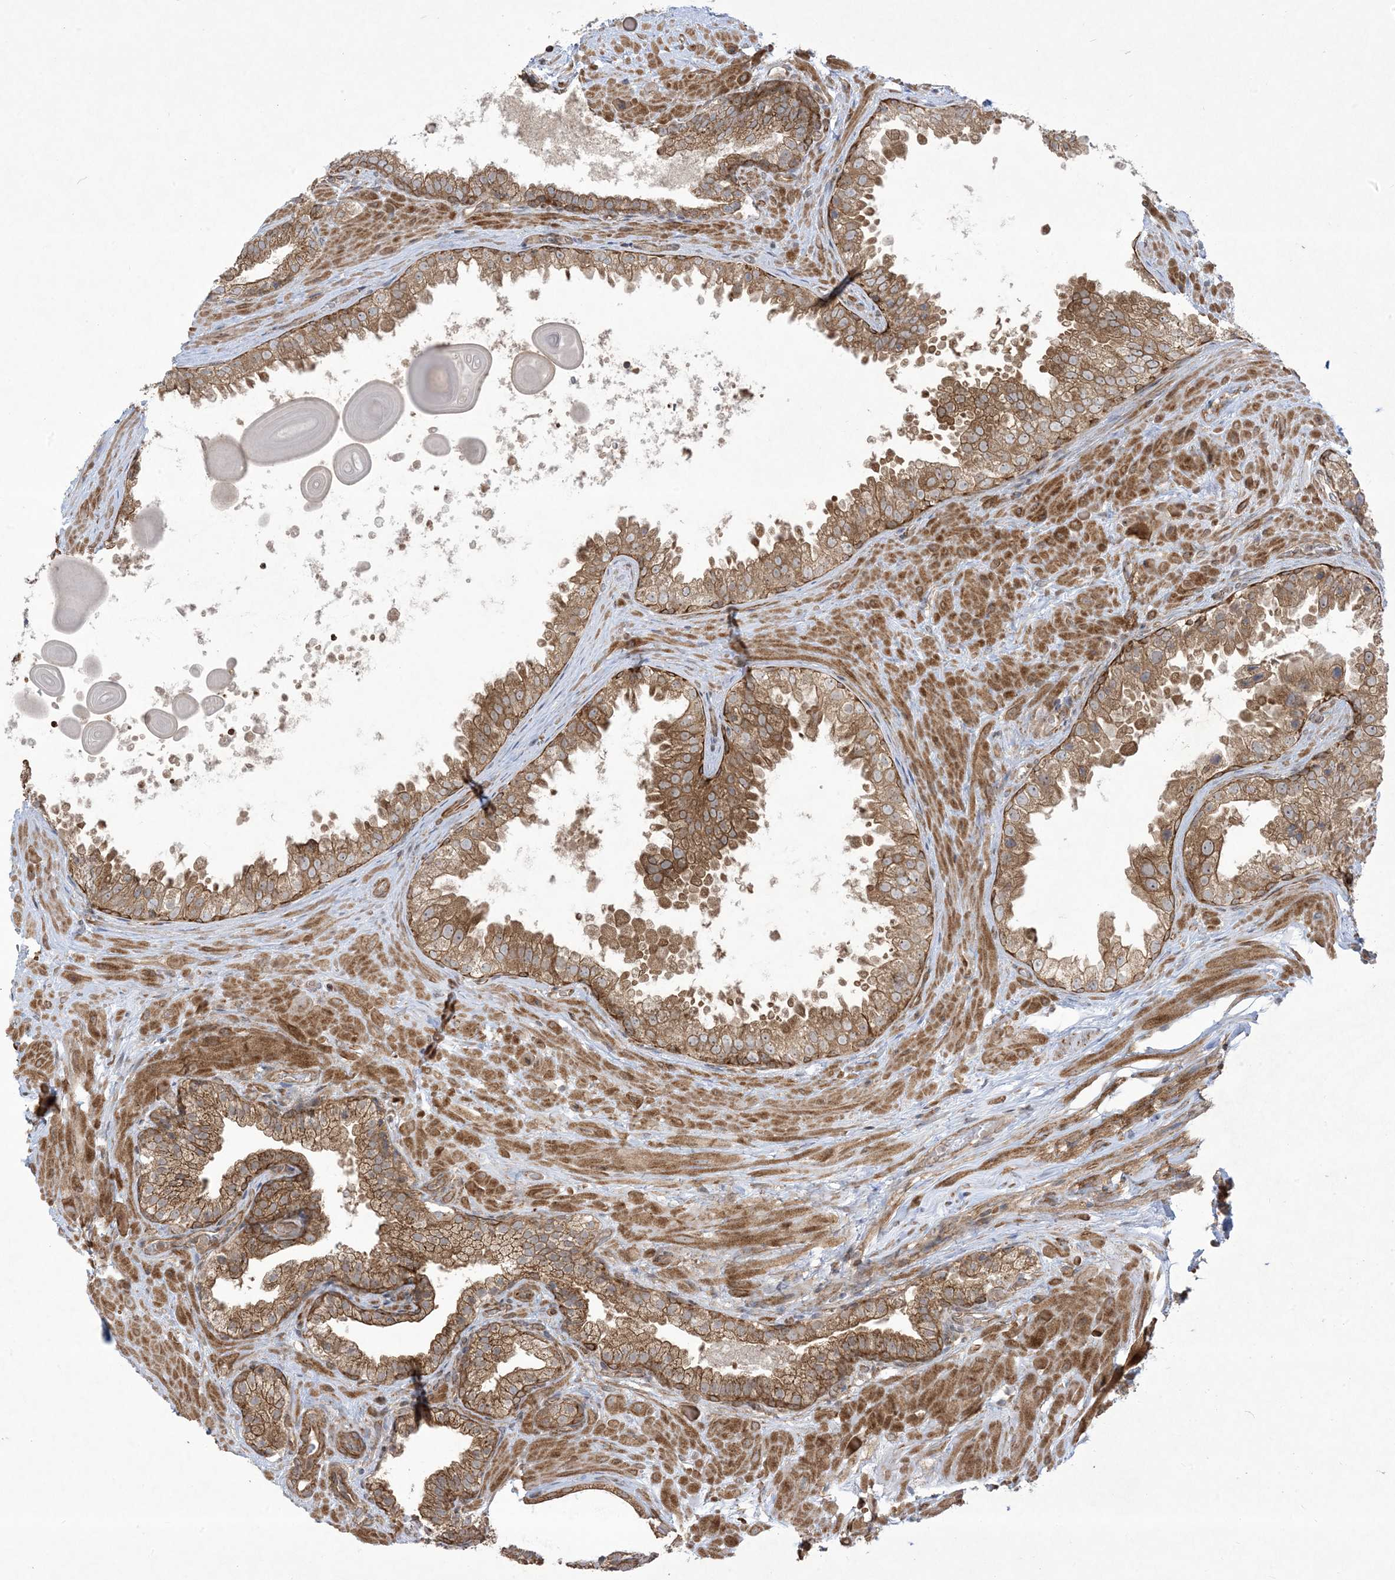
{"staining": {"intensity": "moderate", "quantity": ">75%", "location": "cytoplasmic/membranous,nuclear"}, "tissue": "prostate cancer", "cell_type": "Tumor cells", "image_type": "cancer", "snomed": [{"axis": "morphology", "description": "Adenocarcinoma, High grade"}, {"axis": "topography", "description": "Prostate"}], "caption": "A brown stain labels moderate cytoplasmic/membranous and nuclear staining of a protein in human prostate cancer tumor cells.", "gene": "SOGA3", "patient": {"sex": "male", "age": 64}}